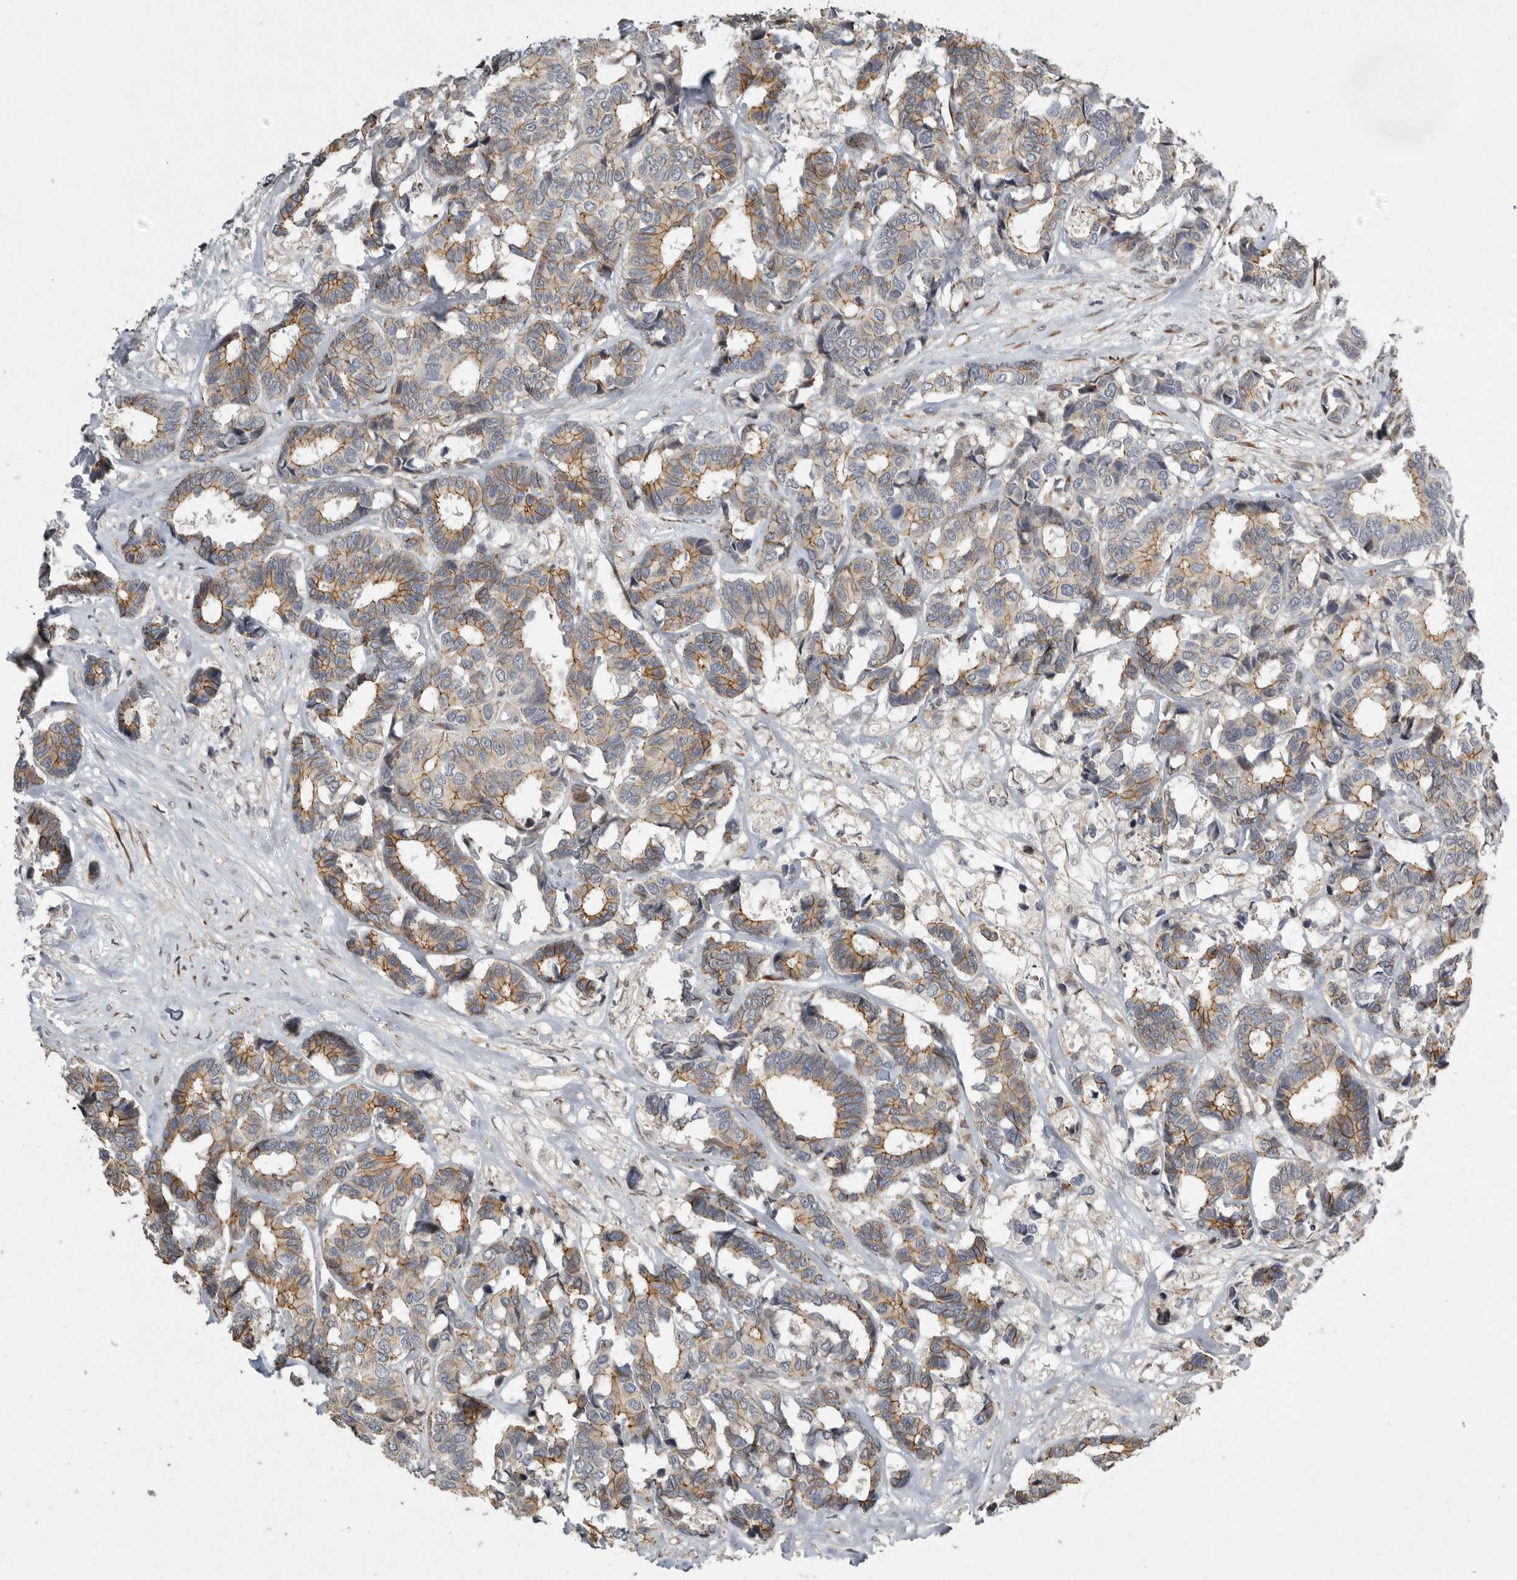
{"staining": {"intensity": "moderate", "quantity": ">75%", "location": "cytoplasmic/membranous"}, "tissue": "breast cancer", "cell_type": "Tumor cells", "image_type": "cancer", "snomed": [{"axis": "morphology", "description": "Duct carcinoma"}, {"axis": "topography", "description": "Breast"}], "caption": "Immunohistochemistry photomicrograph of human invasive ductal carcinoma (breast) stained for a protein (brown), which reveals medium levels of moderate cytoplasmic/membranous positivity in approximately >75% of tumor cells.", "gene": "MPDZ", "patient": {"sex": "female", "age": 87}}